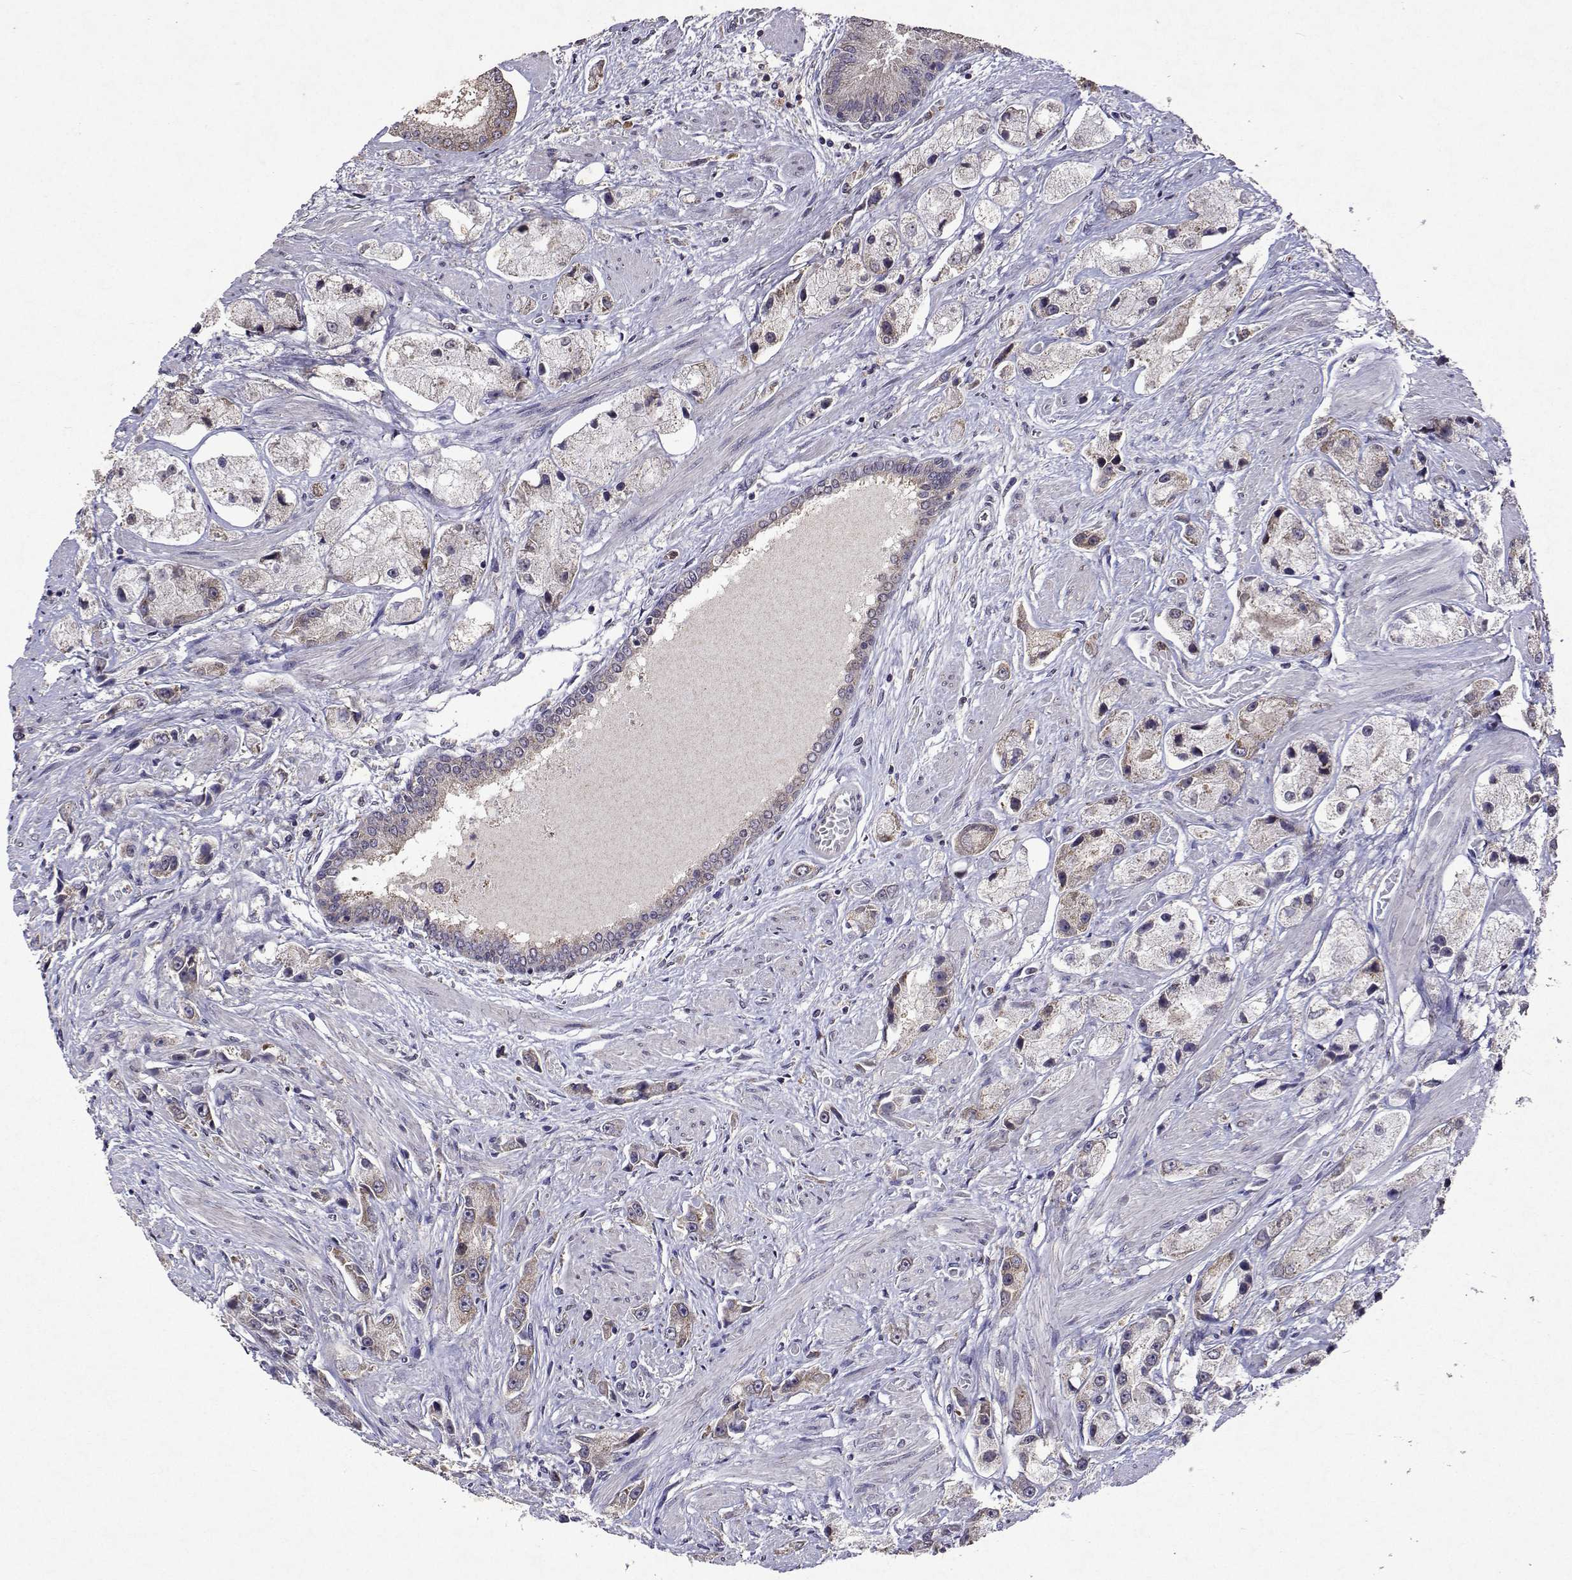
{"staining": {"intensity": "weak", "quantity": "<25%", "location": "cytoplasmic/membranous"}, "tissue": "prostate cancer", "cell_type": "Tumor cells", "image_type": "cancer", "snomed": [{"axis": "morphology", "description": "Adenocarcinoma, High grade"}, {"axis": "topography", "description": "Prostate"}], "caption": "A photomicrograph of prostate cancer stained for a protein exhibits no brown staining in tumor cells.", "gene": "TARBP2", "patient": {"sex": "male", "age": 67}}